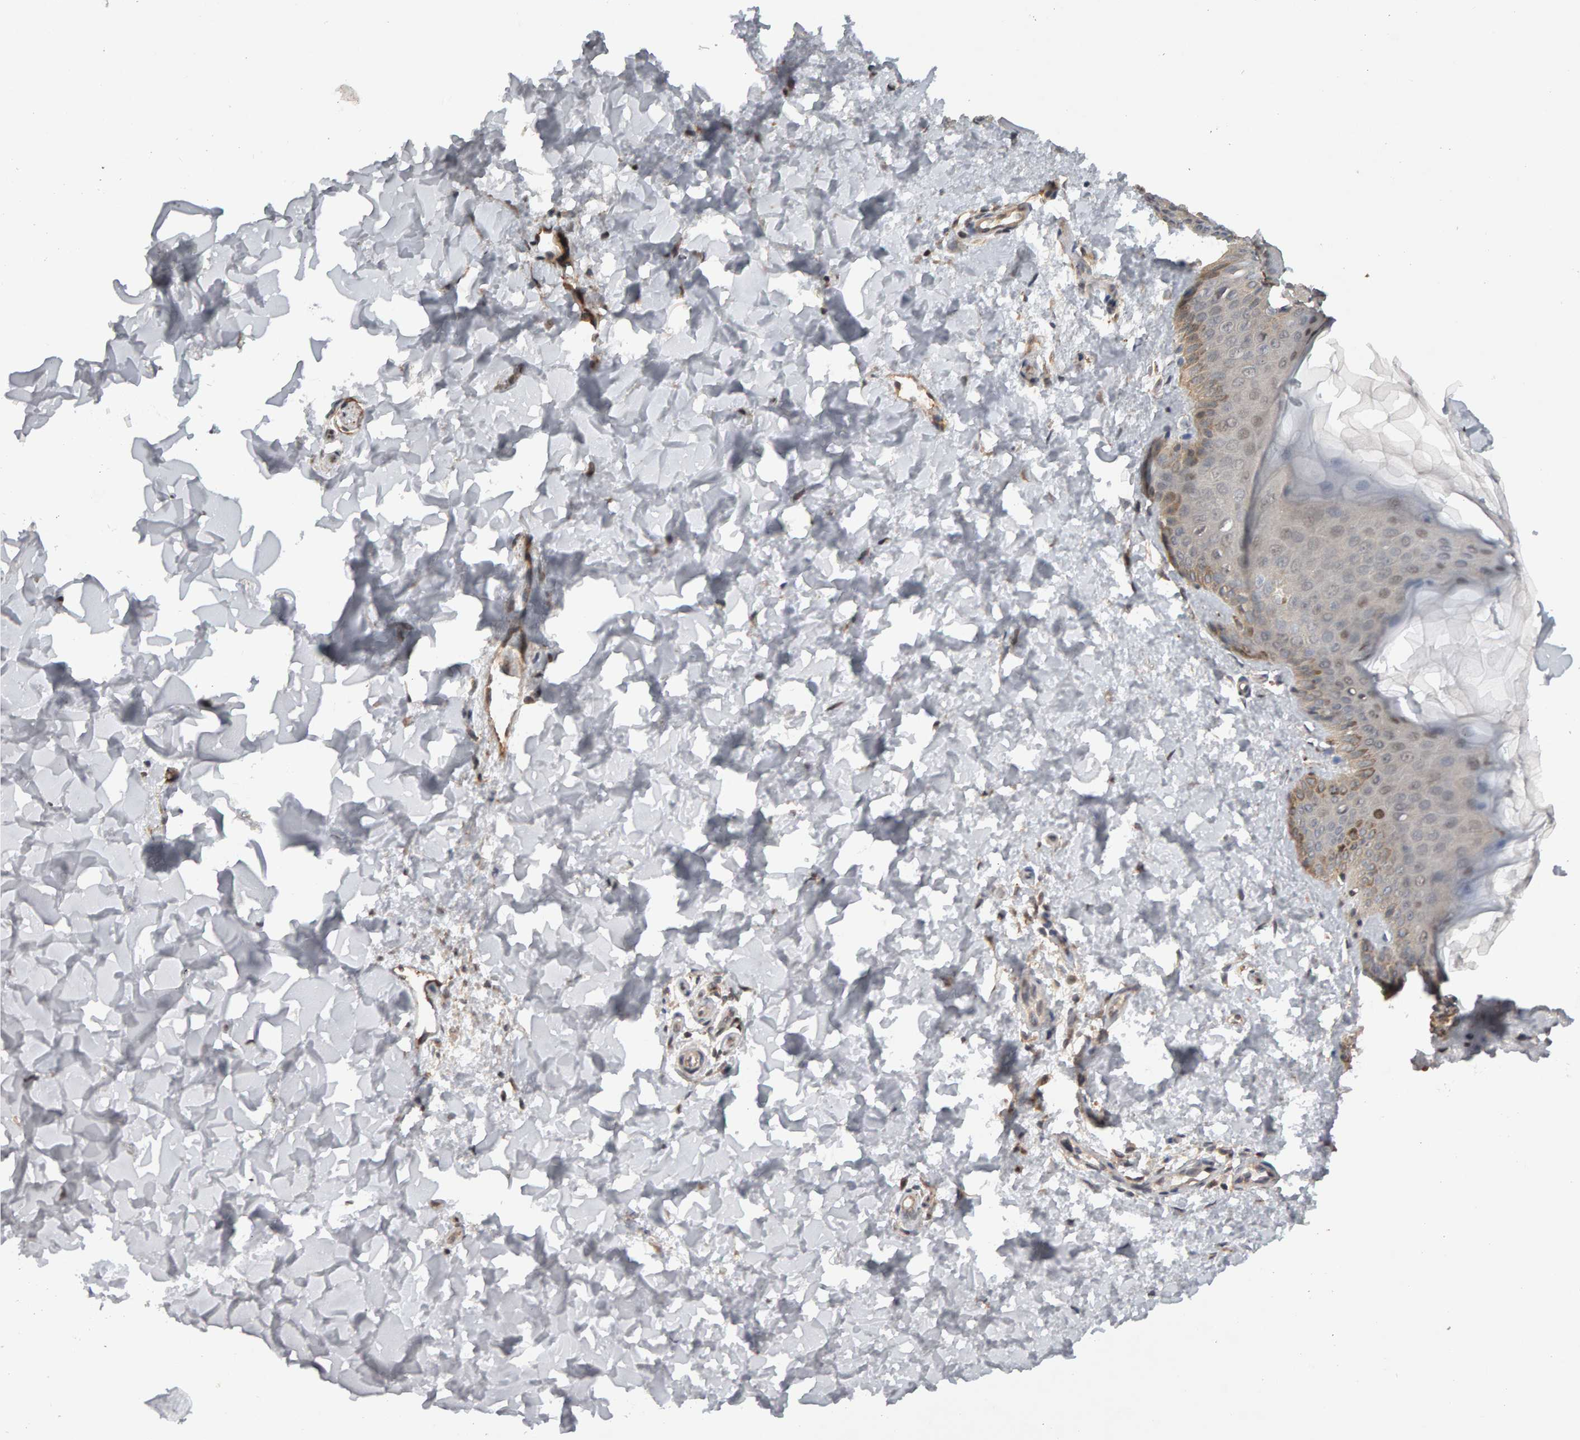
{"staining": {"intensity": "moderate", "quantity": ">75%", "location": "cytoplasmic/membranous"}, "tissue": "skin", "cell_type": "Fibroblasts", "image_type": "normal", "snomed": [{"axis": "morphology", "description": "Normal tissue, NOS"}, {"axis": "morphology", "description": "Neoplasm, benign, NOS"}, {"axis": "topography", "description": "Skin"}, {"axis": "topography", "description": "Soft tissue"}], "caption": "DAB (3,3'-diaminobenzidine) immunohistochemical staining of normal human skin reveals moderate cytoplasmic/membranous protein expression in about >75% of fibroblasts. The staining was performed using DAB, with brown indicating positive protein expression. Nuclei are stained blue with hematoxylin.", "gene": "CDCA5", "patient": {"sex": "male", "age": 26}}